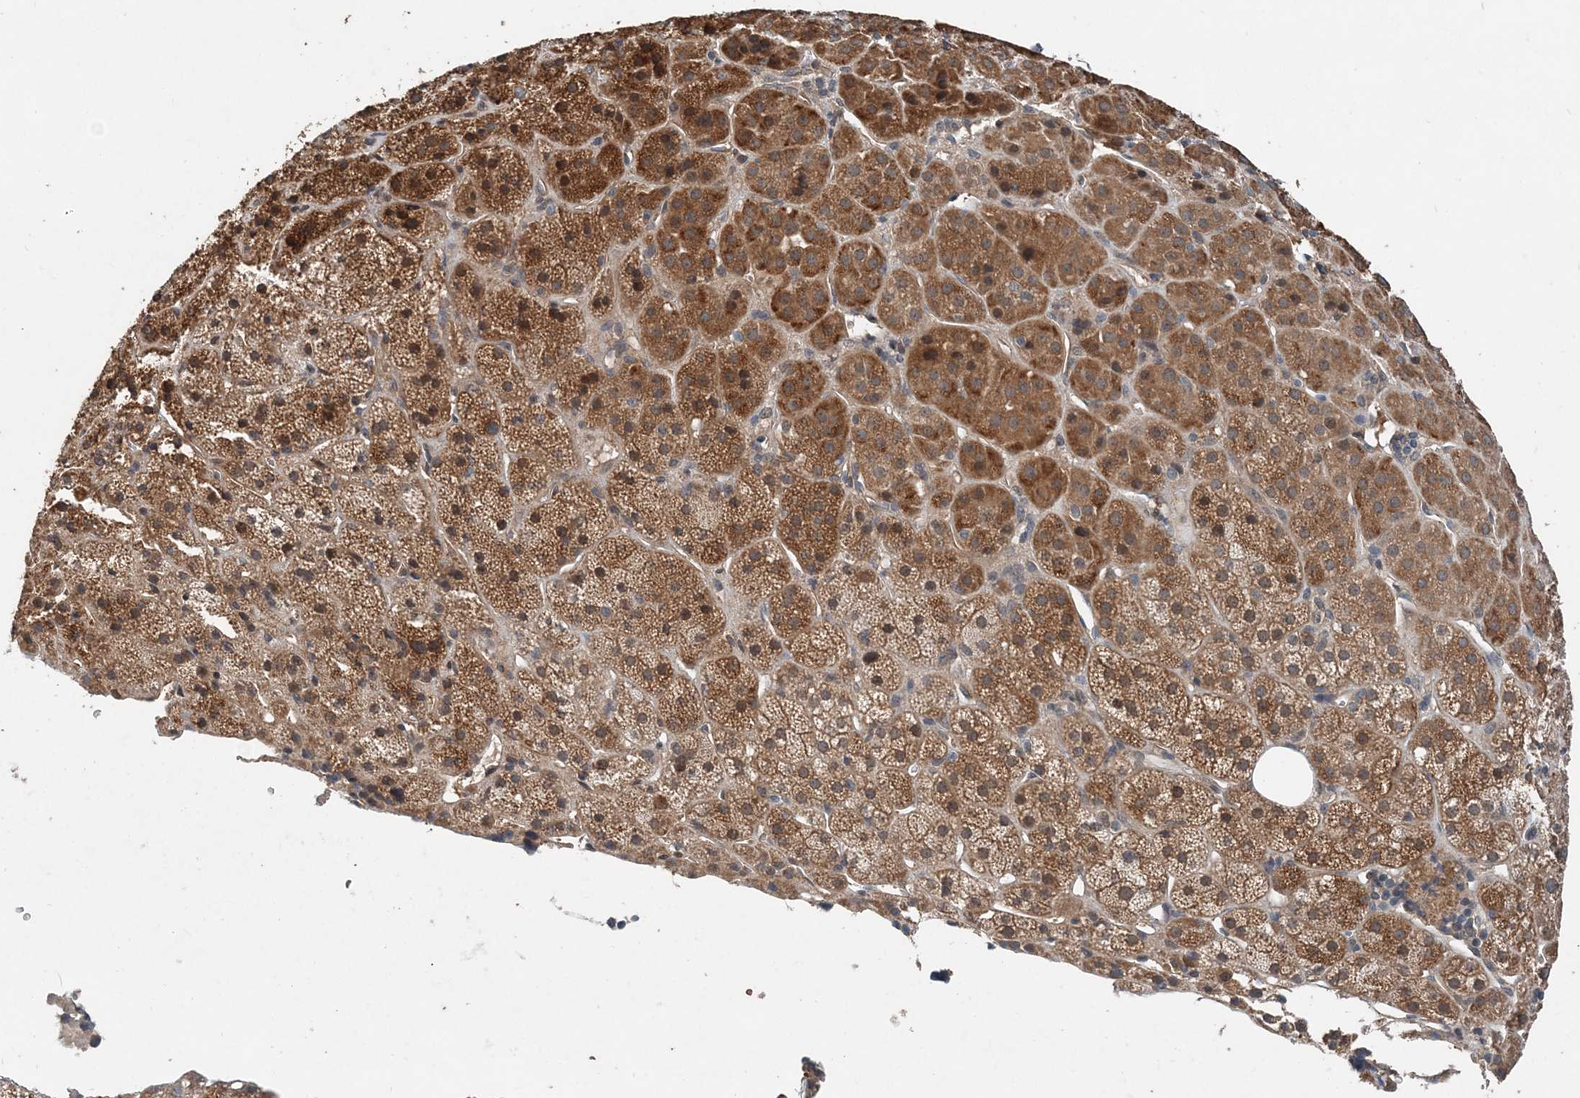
{"staining": {"intensity": "moderate", "quantity": ">75%", "location": "cytoplasmic/membranous"}, "tissue": "adrenal gland", "cell_type": "Glandular cells", "image_type": "normal", "snomed": [{"axis": "morphology", "description": "Normal tissue, NOS"}, {"axis": "topography", "description": "Adrenal gland"}], "caption": "Protein staining of normal adrenal gland displays moderate cytoplasmic/membranous expression in approximately >75% of glandular cells.", "gene": "SMPD3", "patient": {"sex": "female", "age": 57}}